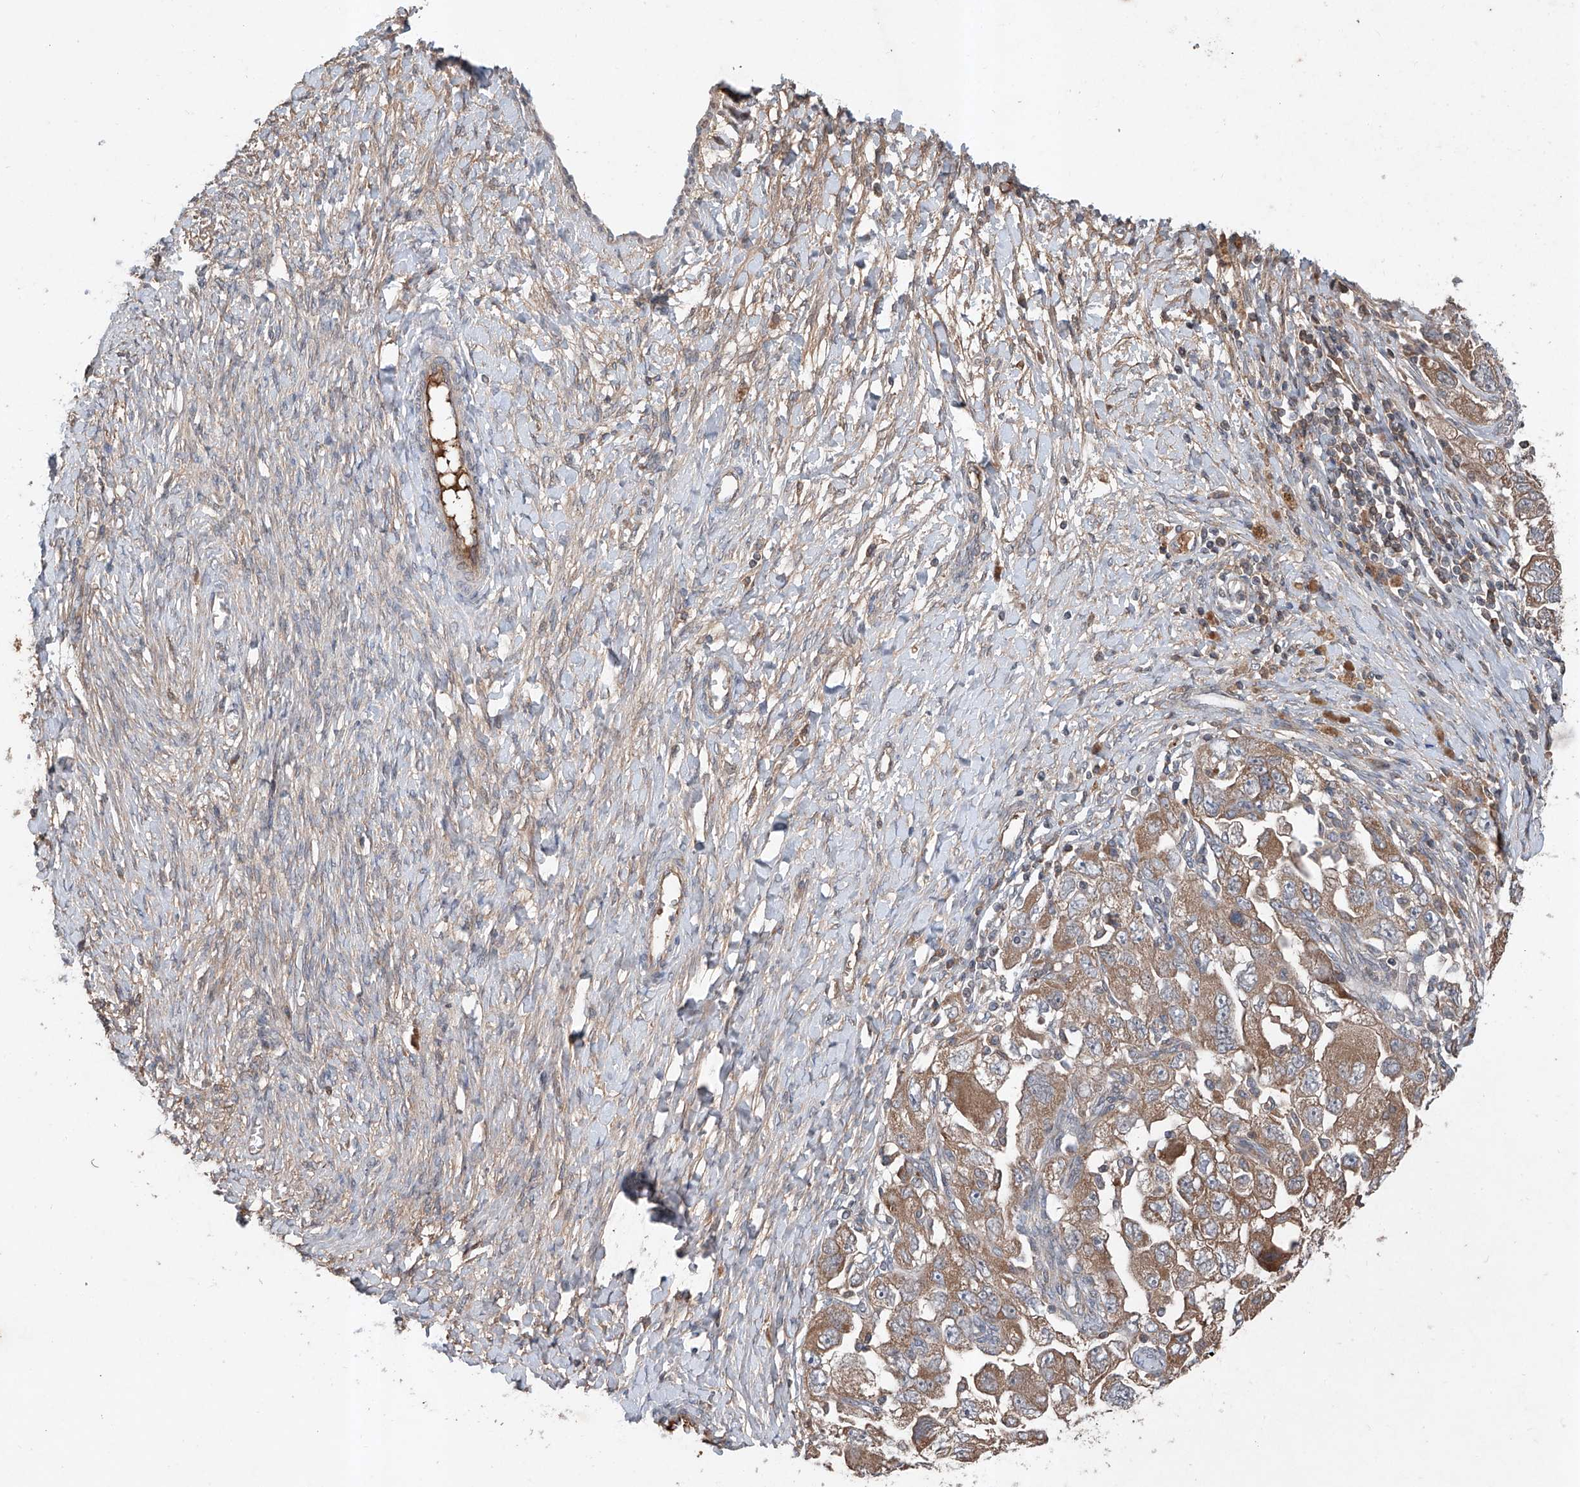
{"staining": {"intensity": "moderate", "quantity": ">75%", "location": "cytoplasmic/membranous"}, "tissue": "ovarian cancer", "cell_type": "Tumor cells", "image_type": "cancer", "snomed": [{"axis": "morphology", "description": "Carcinoma, NOS"}, {"axis": "morphology", "description": "Cystadenocarcinoma, serous, NOS"}, {"axis": "topography", "description": "Ovary"}], "caption": "A brown stain labels moderate cytoplasmic/membranous expression of a protein in human ovarian serous cystadenocarcinoma tumor cells.", "gene": "ADAM23", "patient": {"sex": "female", "age": 69}}